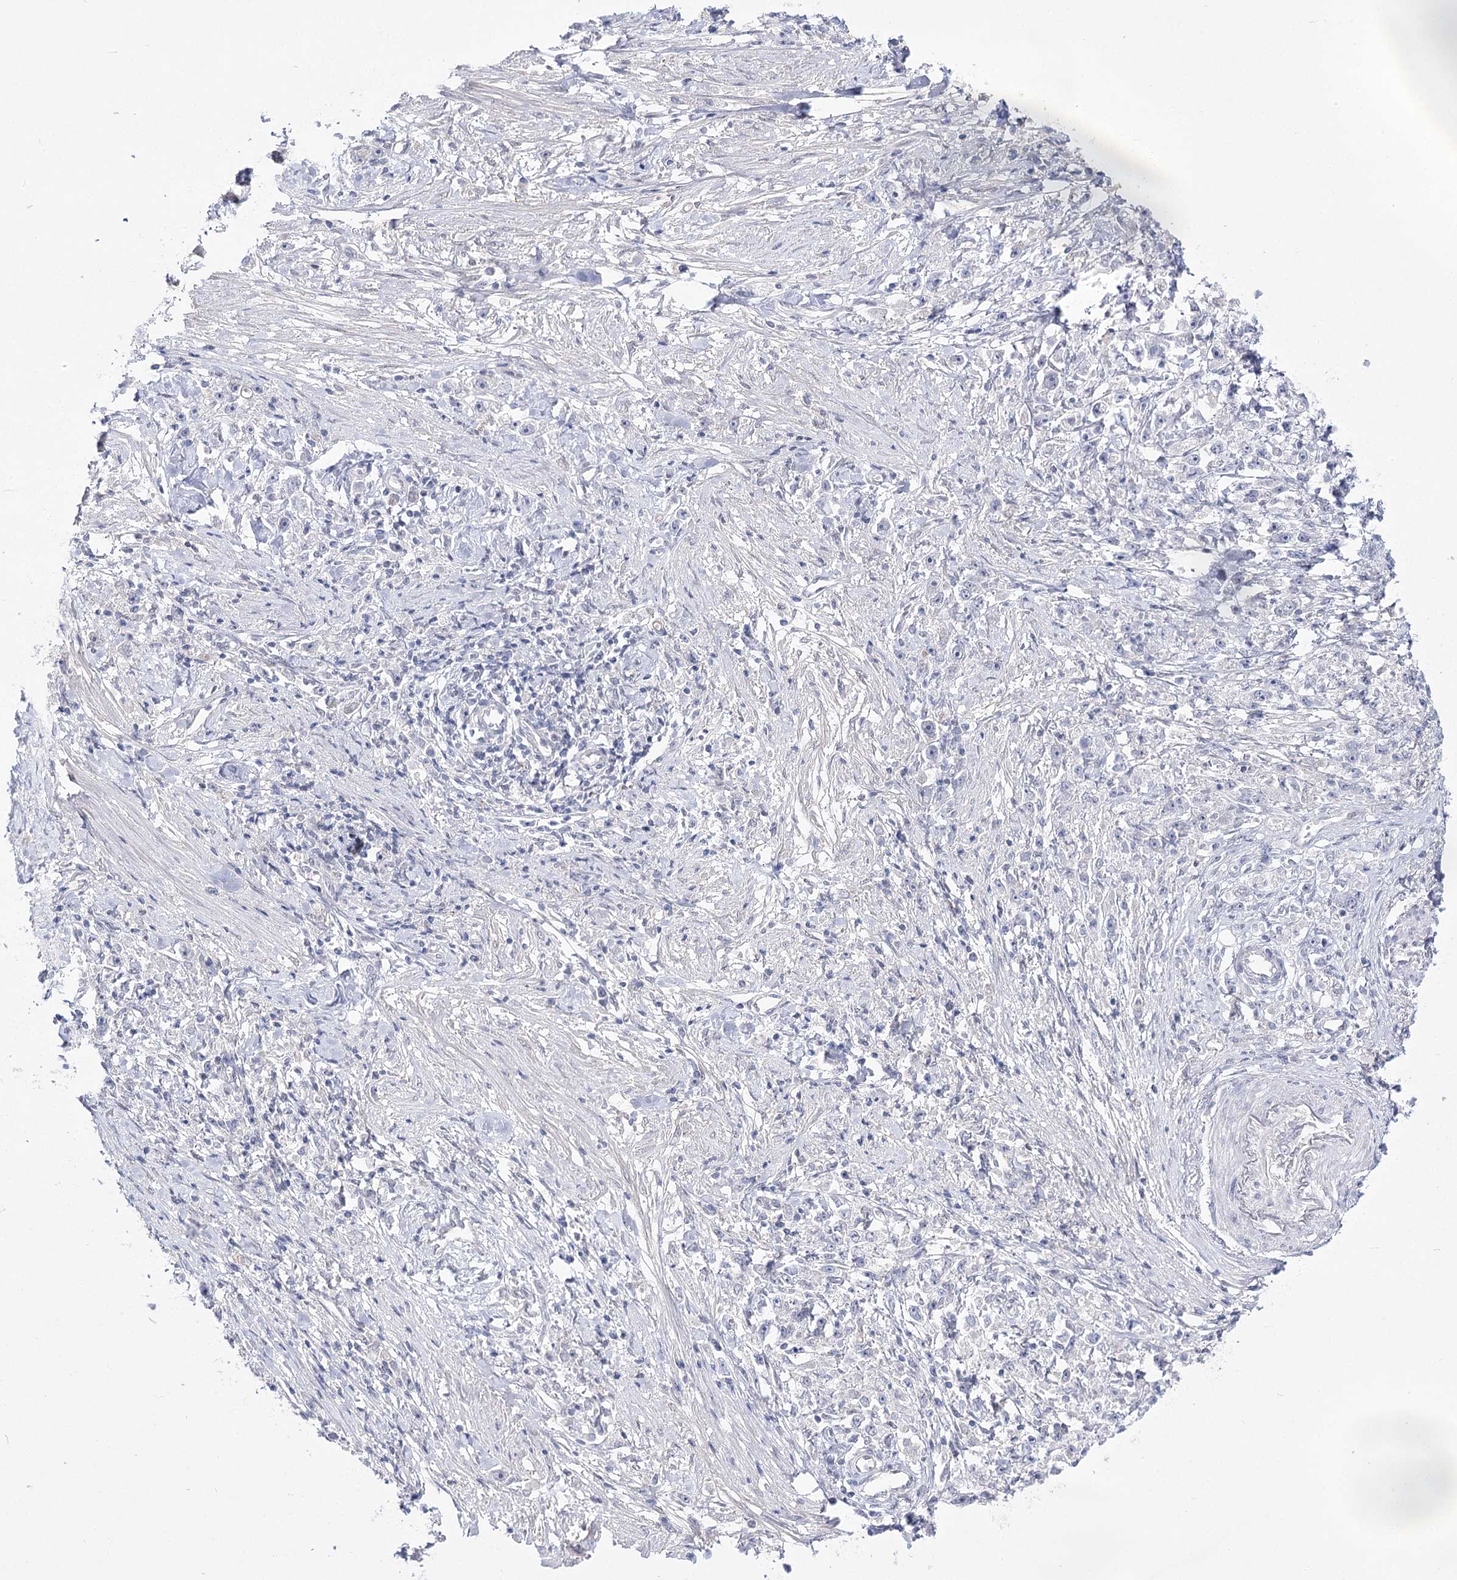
{"staining": {"intensity": "negative", "quantity": "none", "location": "none"}, "tissue": "stomach cancer", "cell_type": "Tumor cells", "image_type": "cancer", "snomed": [{"axis": "morphology", "description": "Adenocarcinoma, NOS"}, {"axis": "topography", "description": "Stomach"}], "caption": "Immunohistochemical staining of human adenocarcinoma (stomach) displays no significant positivity in tumor cells.", "gene": "ATP10B", "patient": {"sex": "female", "age": 59}}